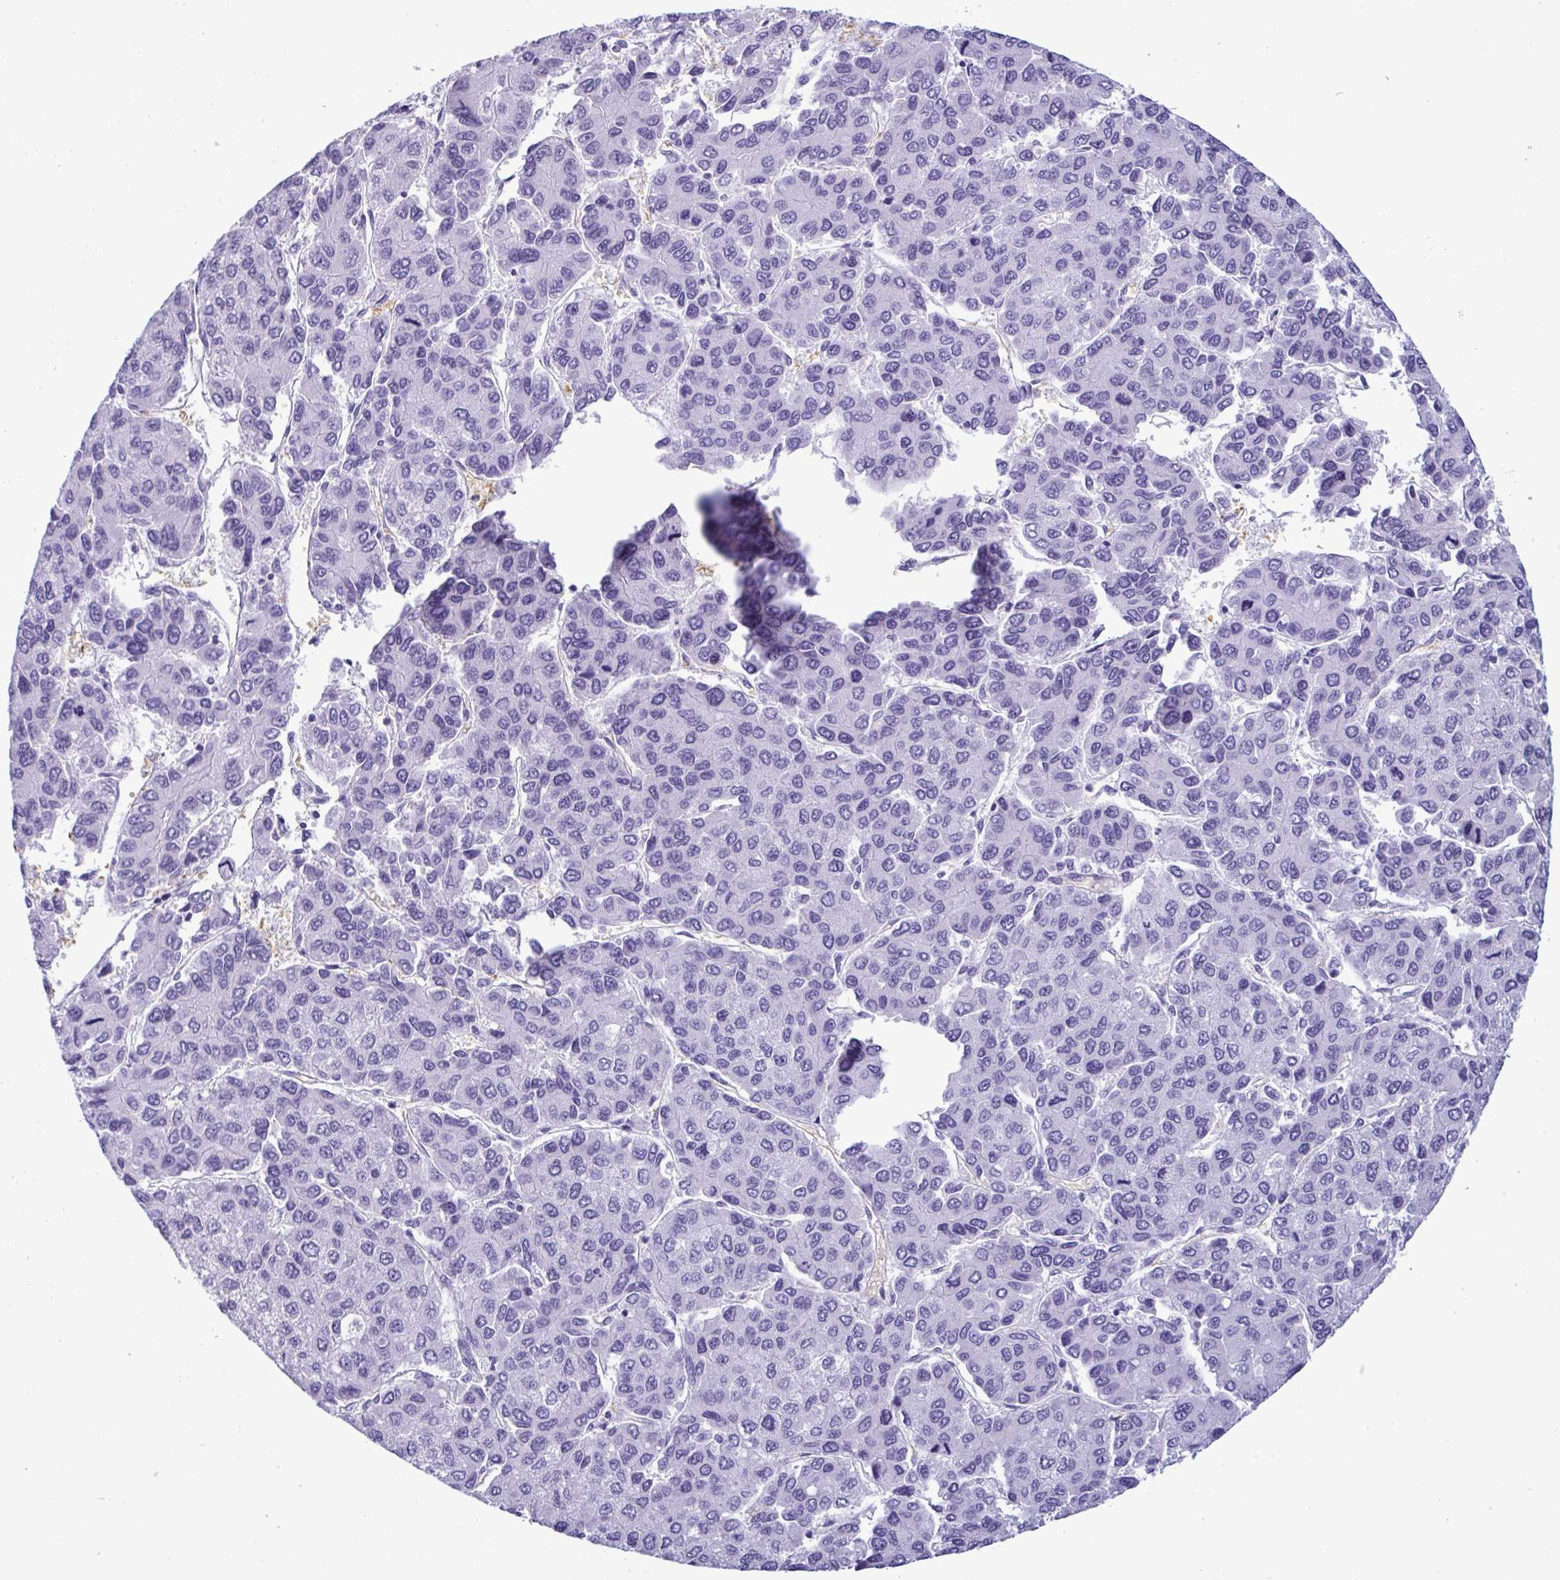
{"staining": {"intensity": "negative", "quantity": "none", "location": "none"}, "tissue": "liver cancer", "cell_type": "Tumor cells", "image_type": "cancer", "snomed": [{"axis": "morphology", "description": "Carcinoma, Hepatocellular, NOS"}, {"axis": "topography", "description": "Liver"}], "caption": "Immunohistochemistry (IHC) of liver hepatocellular carcinoma displays no positivity in tumor cells.", "gene": "SLC2A1", "patient": {"sex": "female", "age": 66}}